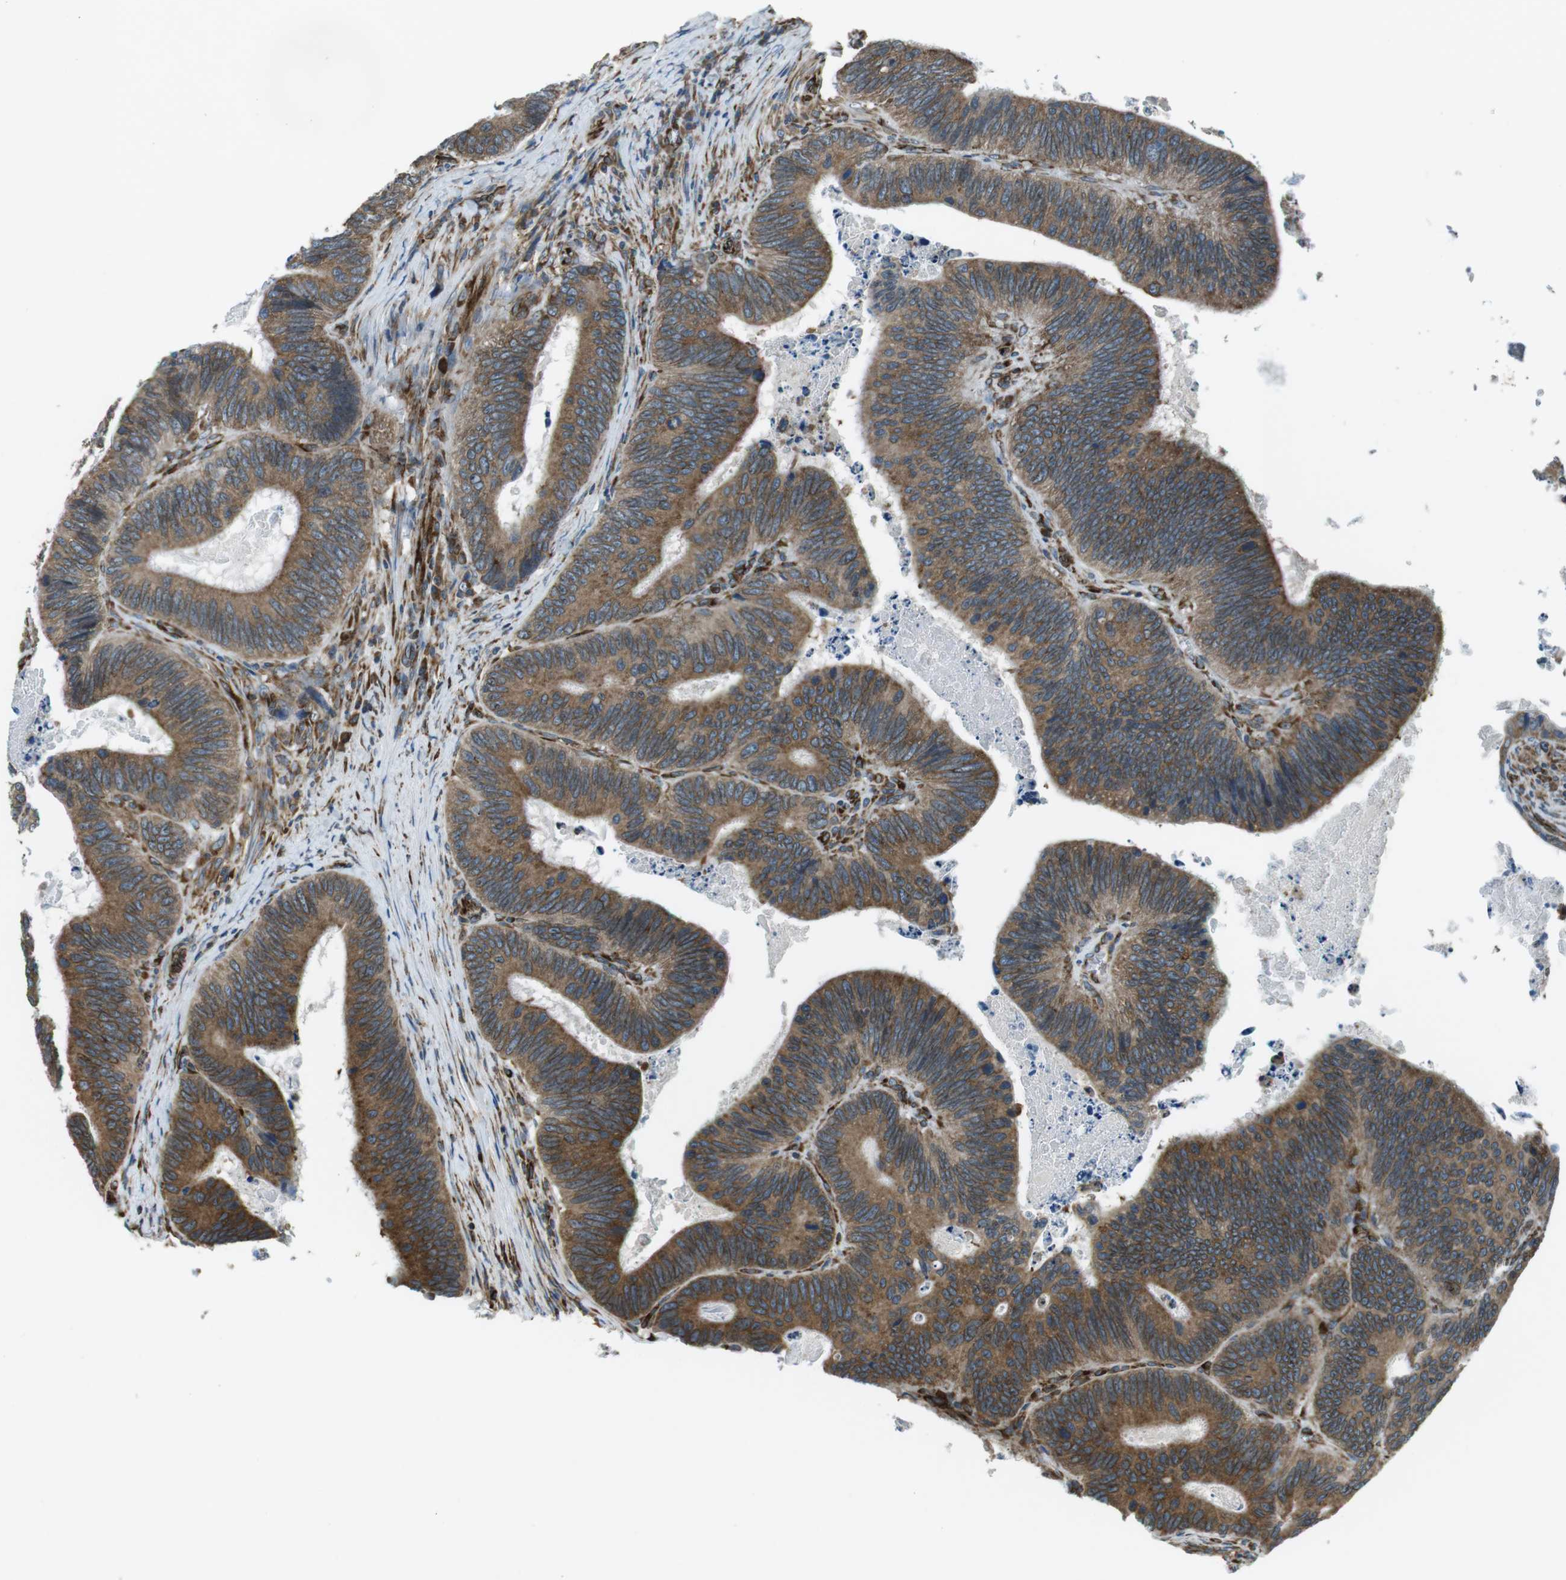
{"staining": {"intensity": "moderate", "quantity": ">75%", "location": "cytoplasmic/membranous"}, "tissue": "colorectal cancer", "cell_type": "Tumor cells", "image_type": "cancer", "snomed": [{"axis": "morphology", "description": "Inflammation, NOS"}, {"axis": "morphology", "description": "Adenocarcinoma, NOS"}, {"axis": "topography", "description": "Colon"}], "caption": "Human colorectal cancer (adenocarcinoma) stained with a protein marker demonstrates moderate staining in tumor cells.", "gene": "KTN1", "patient": {"sex": "male", "age": 72}}